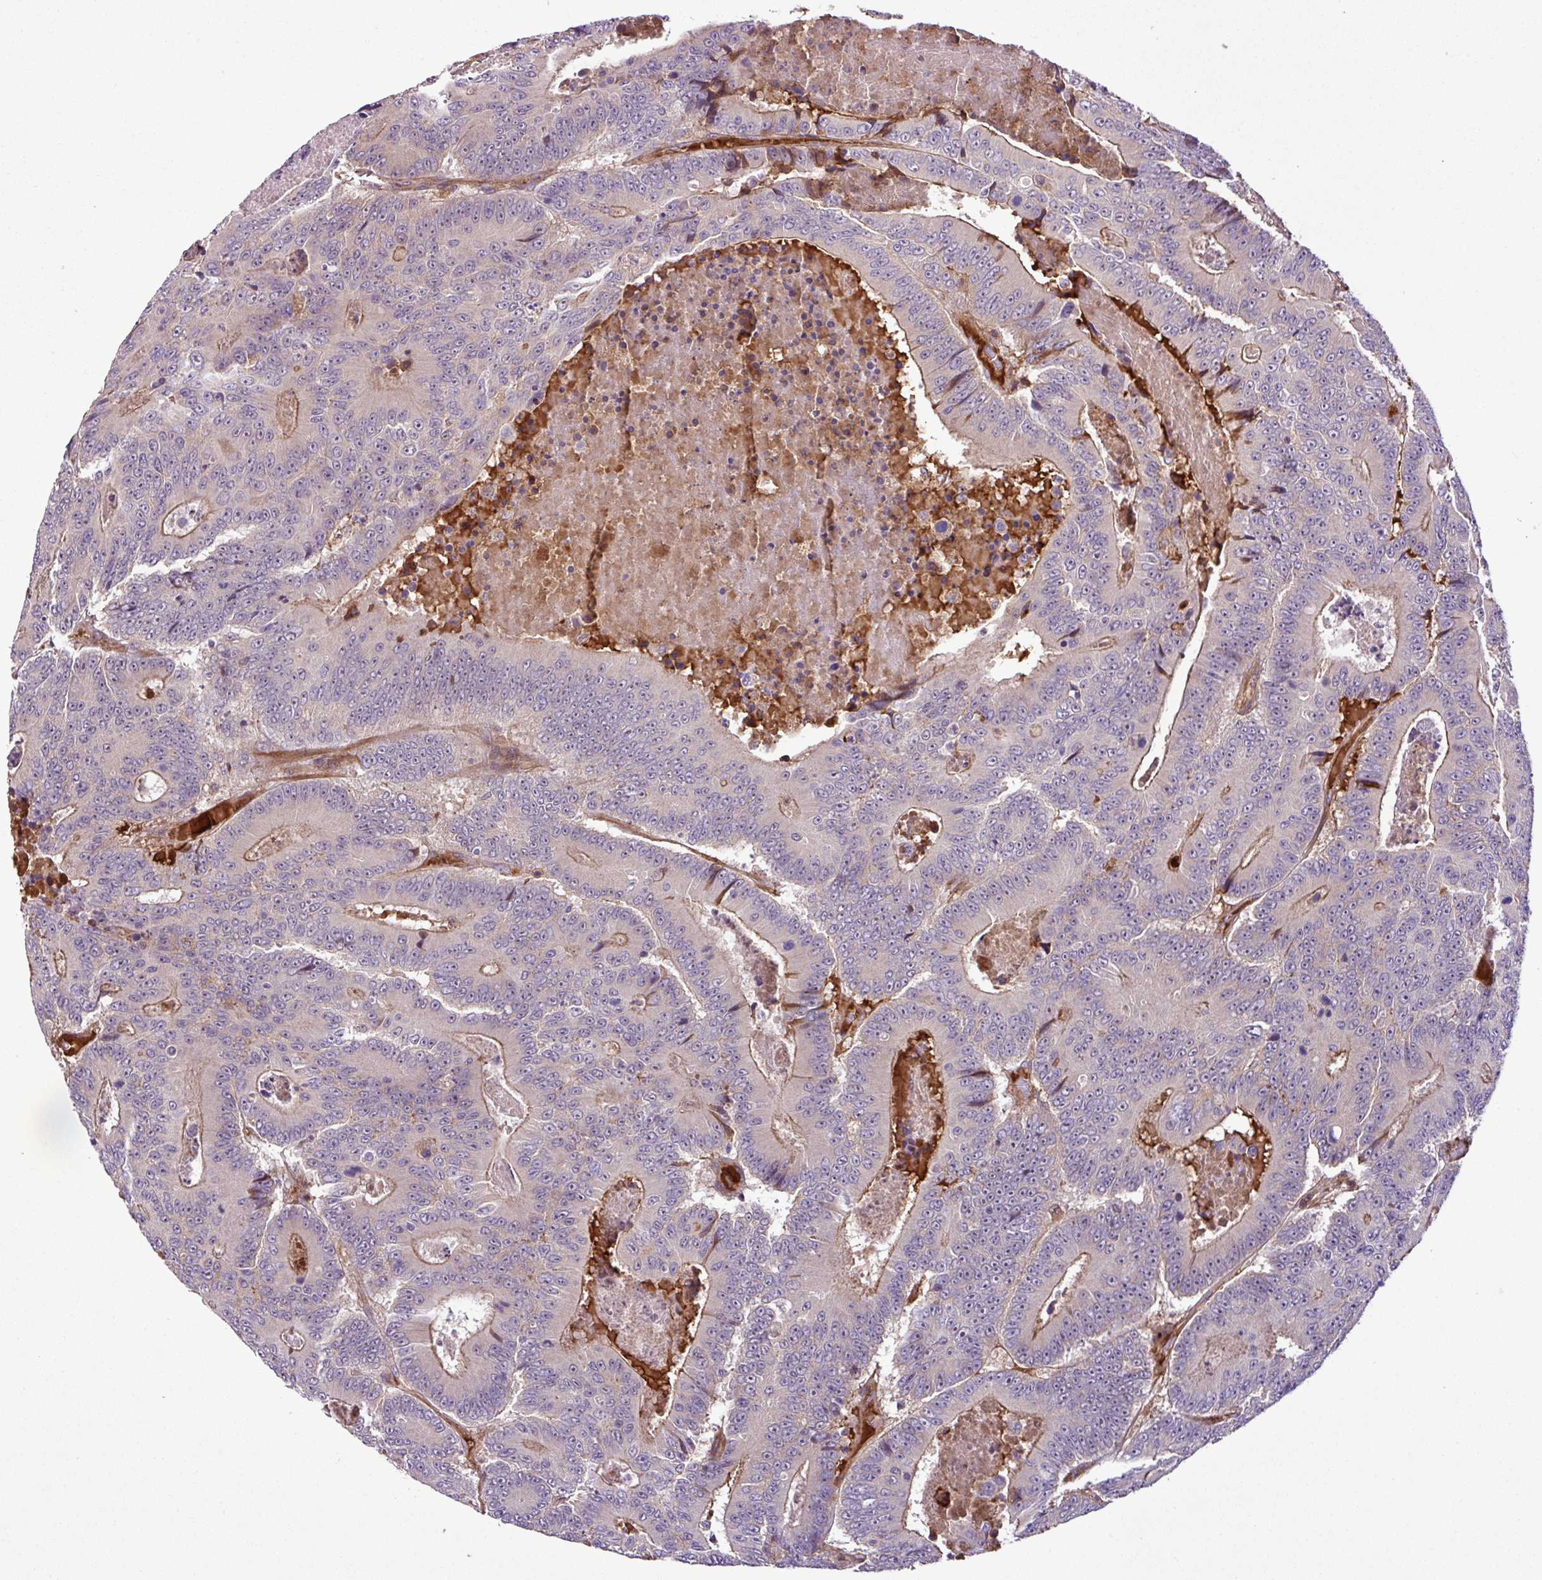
{"staining": {"intensity": "moderate", "quantity": "<25%", "location": "cytoplasmic/membranous"}, "tissue": "colorectal cancer", "cell_type": "Tumor cells", "image_type": "cancer", "snomed": [{"axis": "morphology", "description": "Adenocarcinoma, NOS"}, {"axis": "topography", "description": "Colon"}], "caption": "Adenocarcinoma (colorectal) stained for a protein (brown) reveals moderate cytoplasmic/membranous positive positivity in approximately <25% of tumor cells.", "gene": "ZNF266", "patient": {"sex": "male", "age": 83}}